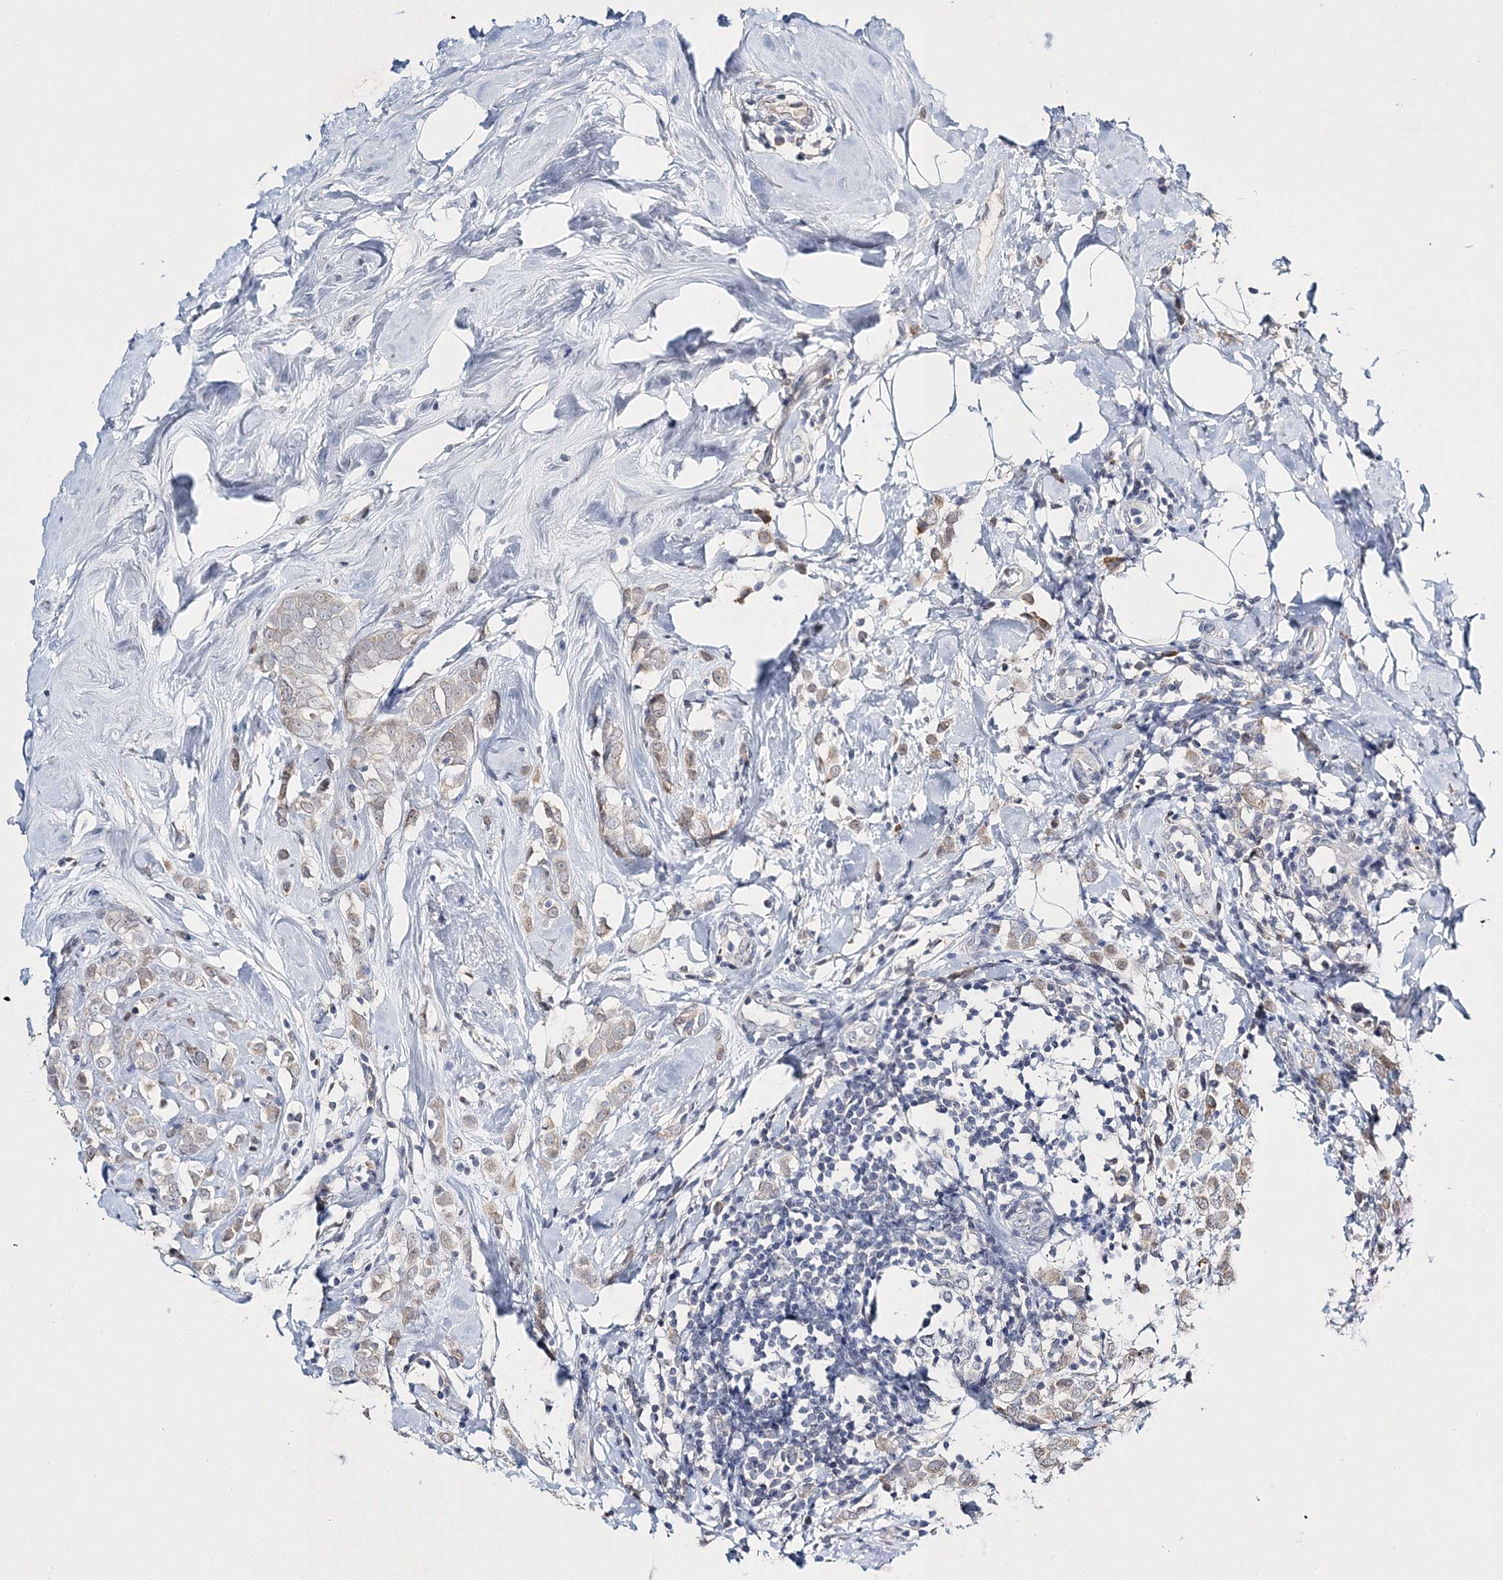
{"staining": {"intensity": "weak", "quantity": "25%-75%", "location": "cytoplasmic/membranous"}, "tissue": "breast cancer", "cell_type": "Tumor cells", "image_type": "cancer", "snomed": [{"axis": "morphology", "description": "Lobular carcinoma"}, {"axis": "topography", "description": "Breast"}], "caption": "This is a histology image of immunohistochemistry staining of breast cancer (lobular carcinoma), which shows weak expression in the cytoplasmic/membranous of tumor cells.", "gene": "MYOZ2", "patient": {"sex": "female", "age": 47}}